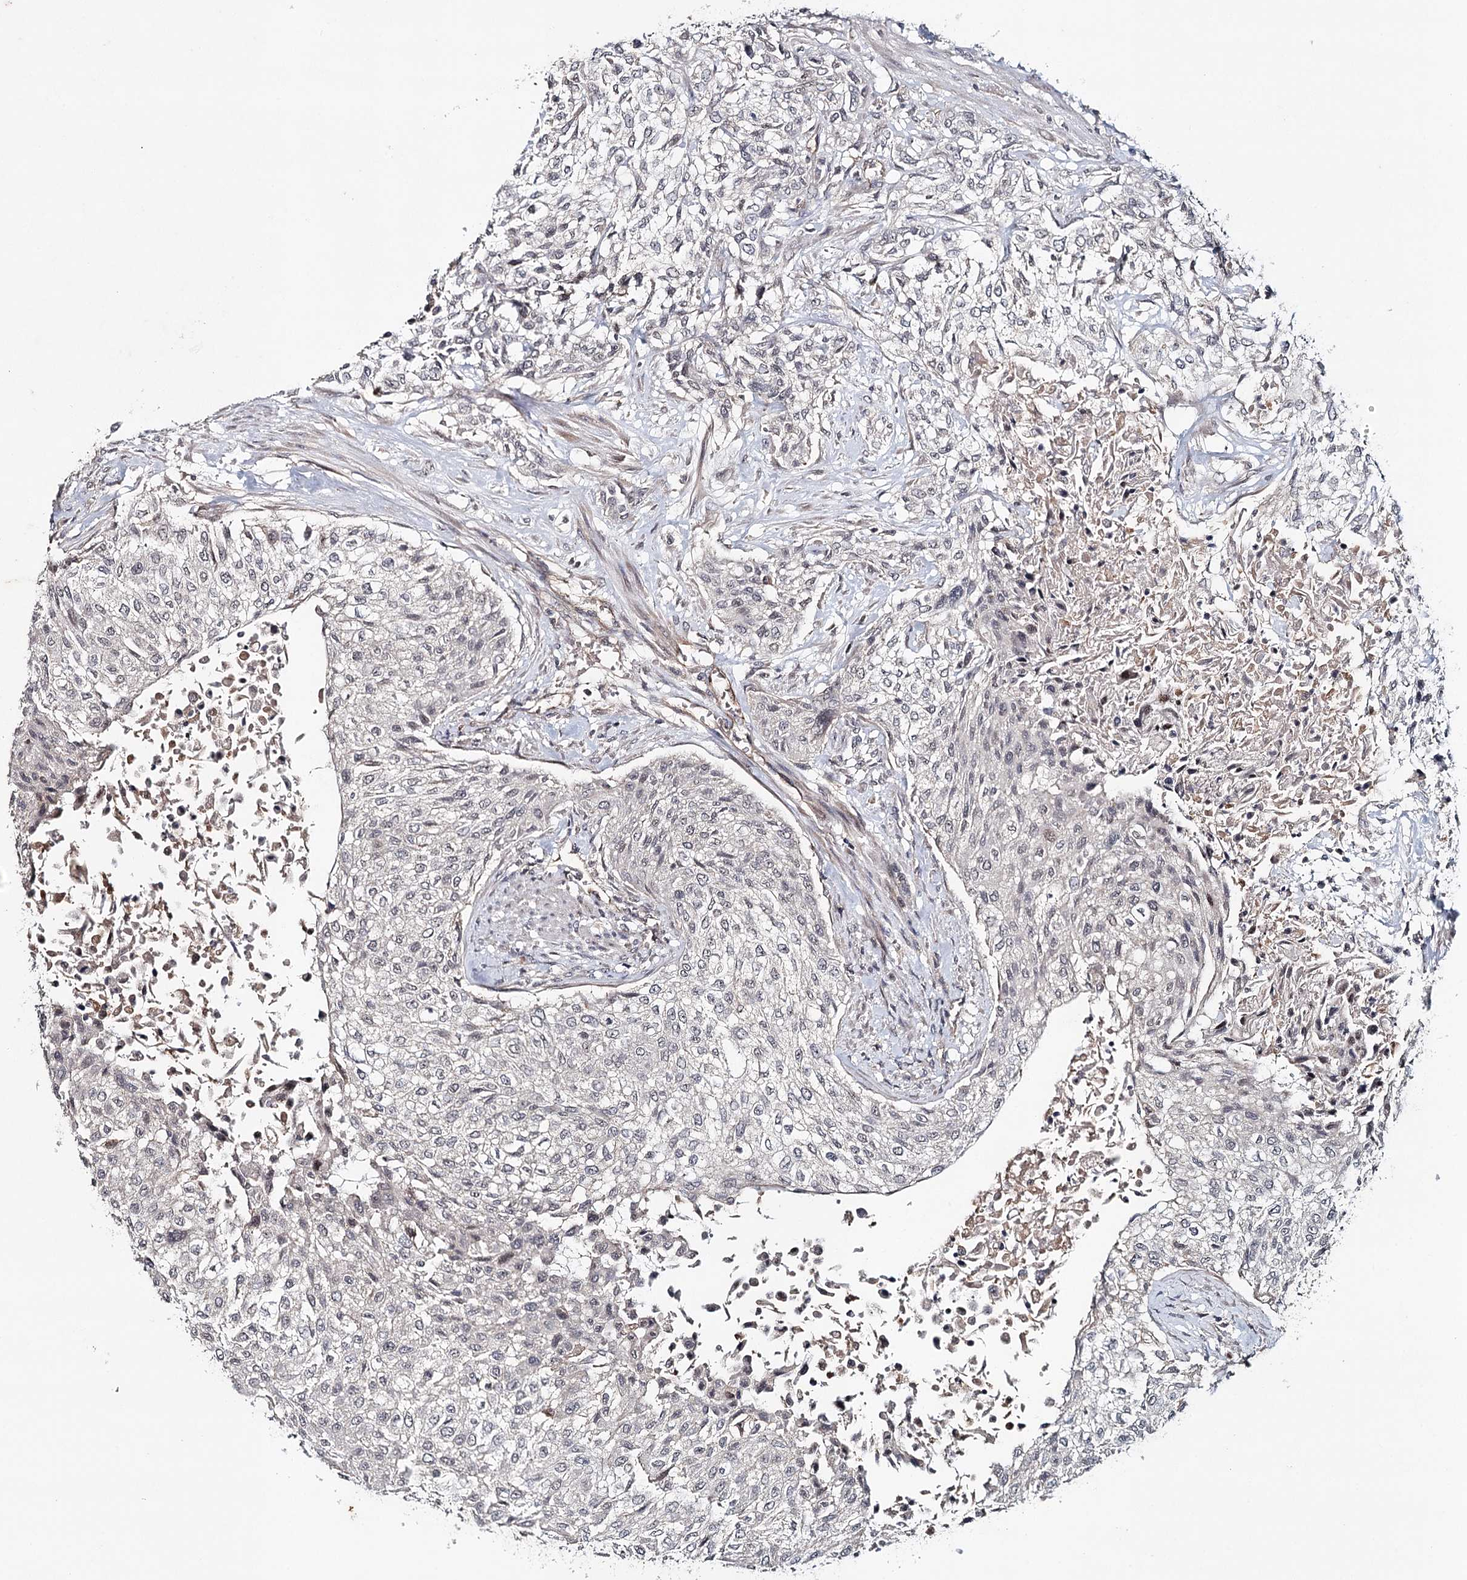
{"staining": {"intensity": "negative", "quantity": "none", "location": "none"}, "tissue": "urothelial cancer", "cell_type": "Tumor cells", "image_type": "cancer", "snomed": [{"axis": "morphology", "description": "Normal tissue, NOS"}, {"axis": "morphology", "description": "Urothelial carcinoma, NOS"}, {"axis": "topography", "description": "Urinary bladder"}, {"axis": "topography", "description": "Peripheral nerve tissue"}], "caption": "There is no significant expression in tumor cells of transitional cell carcinoma.", "gene": "SYNPO", "patient": {"sex": "male", "age": 35}}